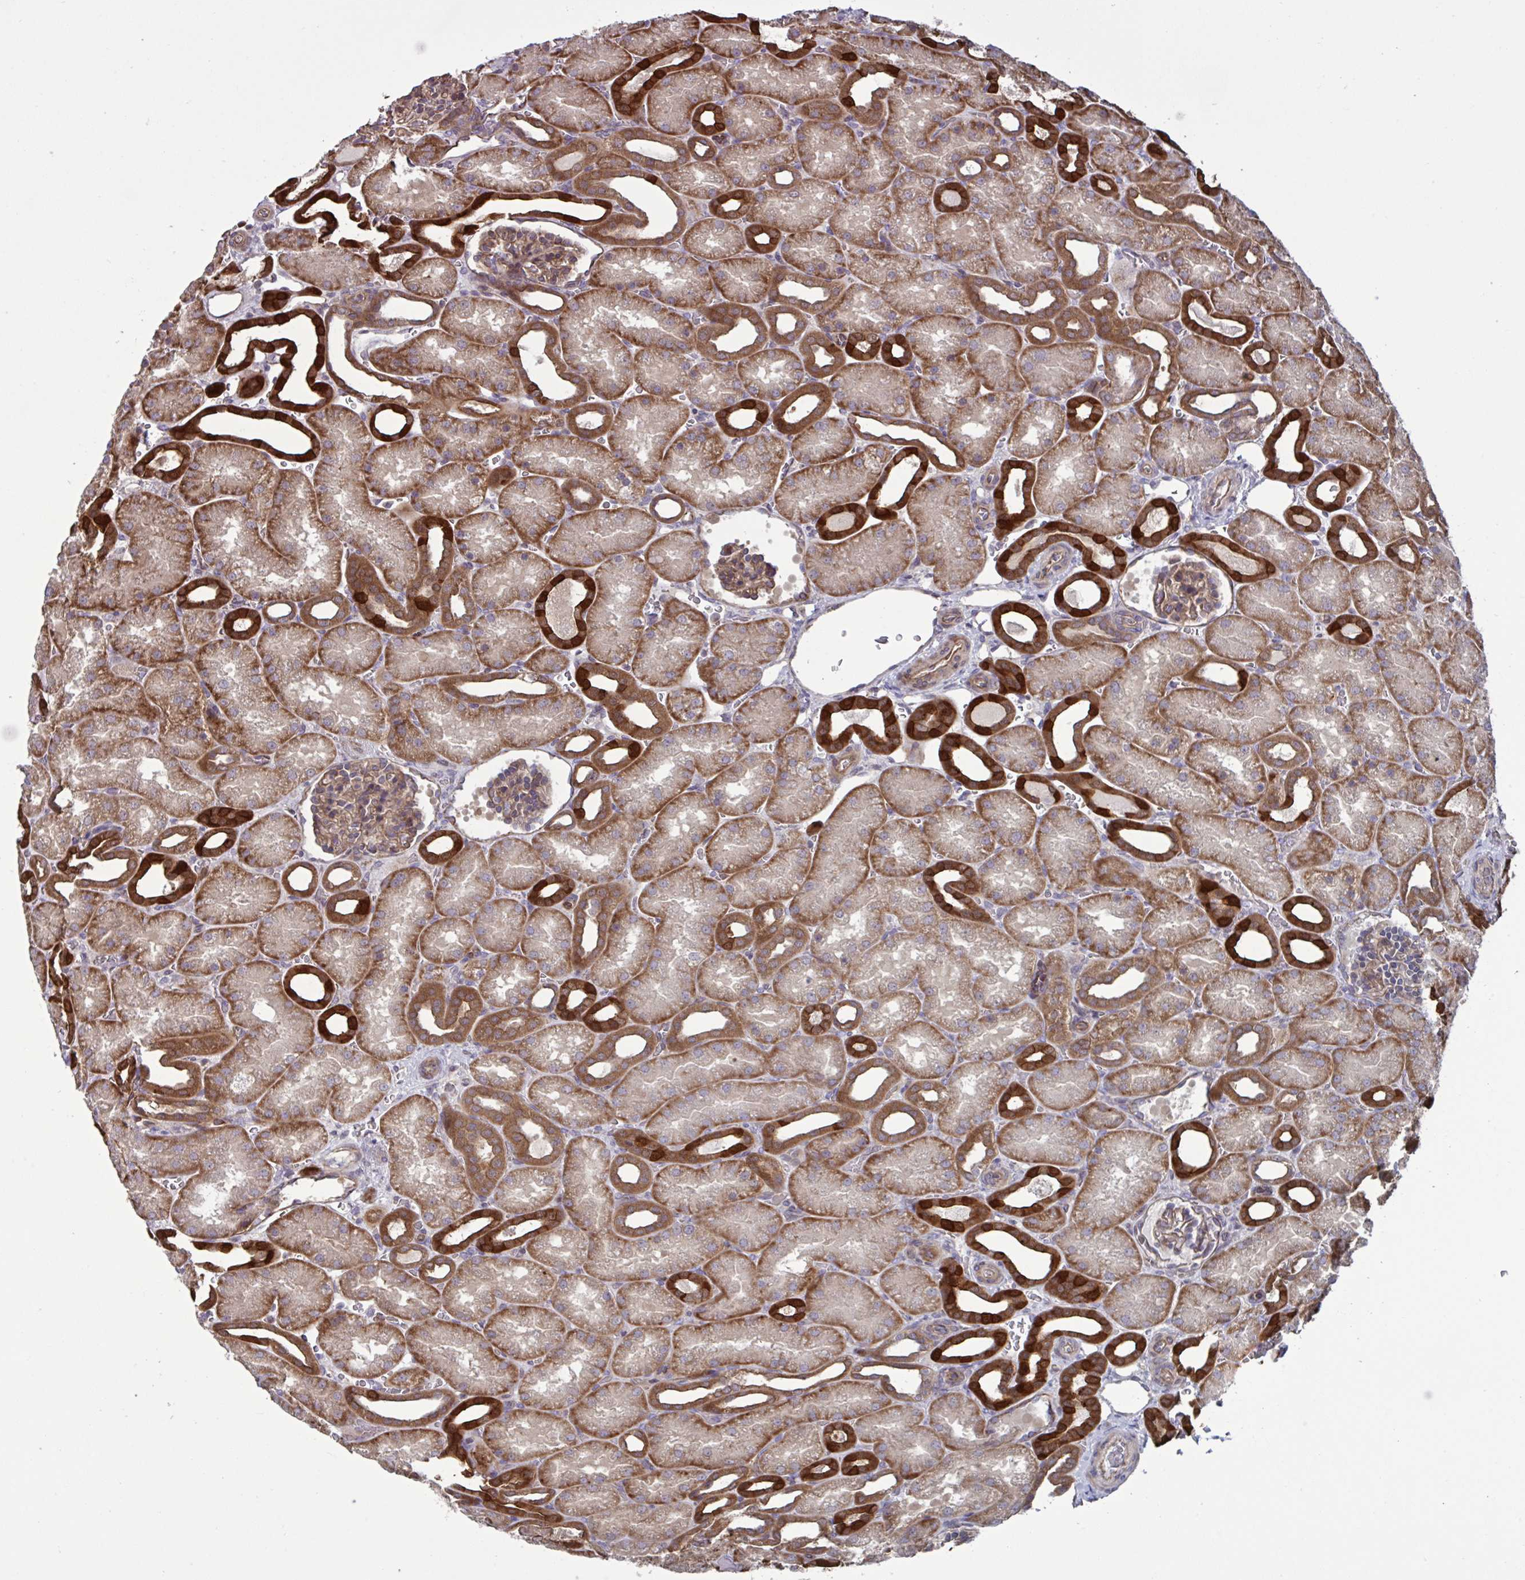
{"staining": {"intensity": "moderate", "quantity": ">75%", "location": "cytoplasmic/membranous"}, "tissue": "kidney", "cell_type": "Cells in glomeruli", "image_type": "normal", "snomed": [{"axis": "morphology", "description": "Normal tissue, NOS"}, {"axis": "topography", "description": "Kidney"}], "caption": "Unremarkable kidney reveals moderate cytoplasmic/membranous staining in approximately >75% of cells in glomeruli The staining was performed using DAB (3,3'-diaminobenzidine) to visualize the protein expression in brown, while the nuclei were stained in blue with hematoxylin (Magnification: 20x)..", "gene": "GLTP", "patient": {"sex": "male", "age": 2}}